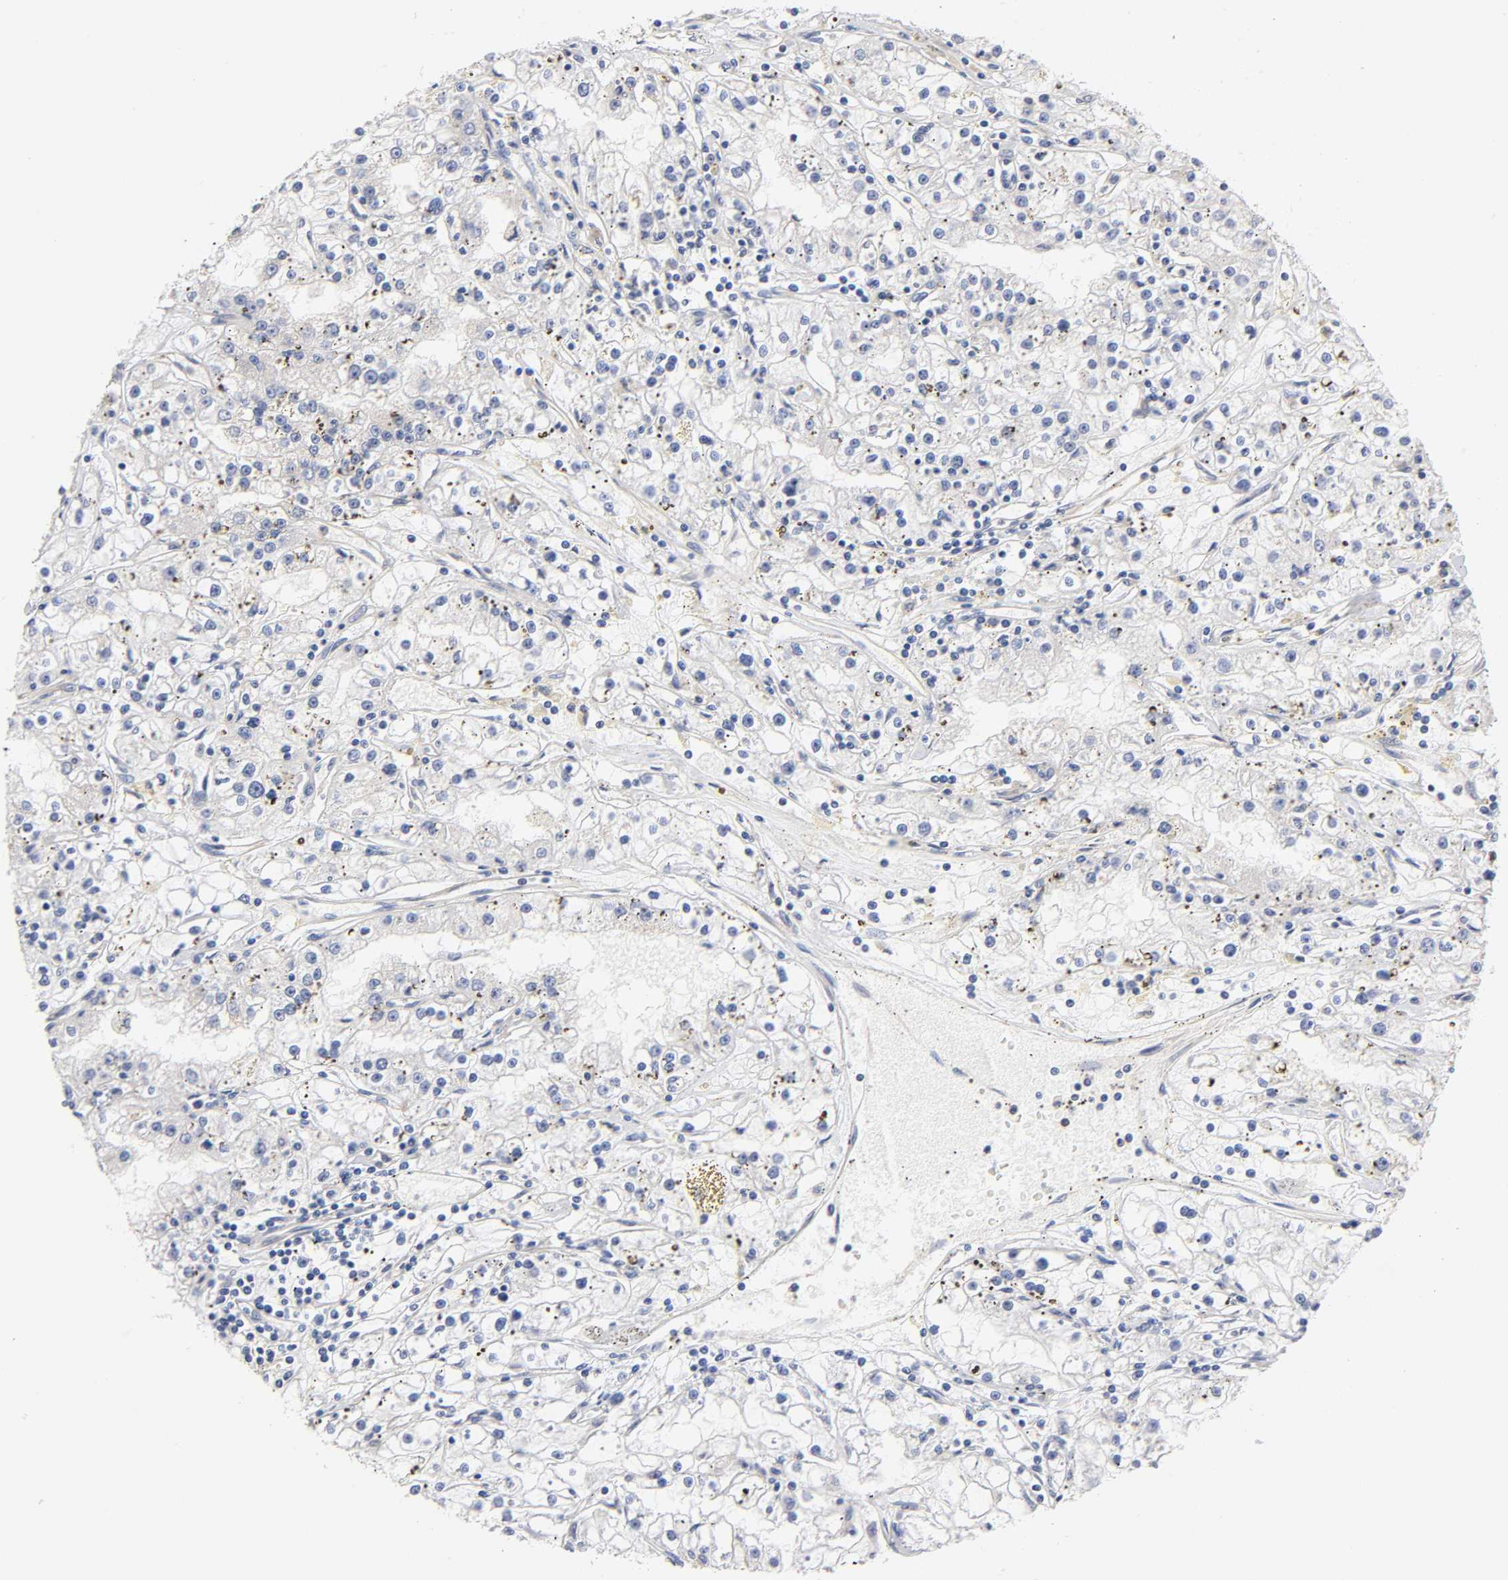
{"staining": {"intensity": "negative", "quantity": "none", "location": "none"}, "tissue": "renal cancer", "cell_type": "Tumor cells", "image_type": "cancer", "snomed": [{"axis": "morphology", "description": "Adenocarcinoma, NOS"}, {"axis": "topography", "description": "Kidney"}], "caption": "Immunohistochemistry image of neoplastic tissue: renal cancer (adenocarcinoma) stained with DAB demonstrates no significant protein staining in tumor cells. Brightfield microscopy of immunohistochemistry (IHC) stained with DAB (3,3'-diaminobenzidine) (brown) and hematoxylin (blue), captured at high magnification.", "gene": "STRN3", "patient": {"sex": "male", "age": 56}}